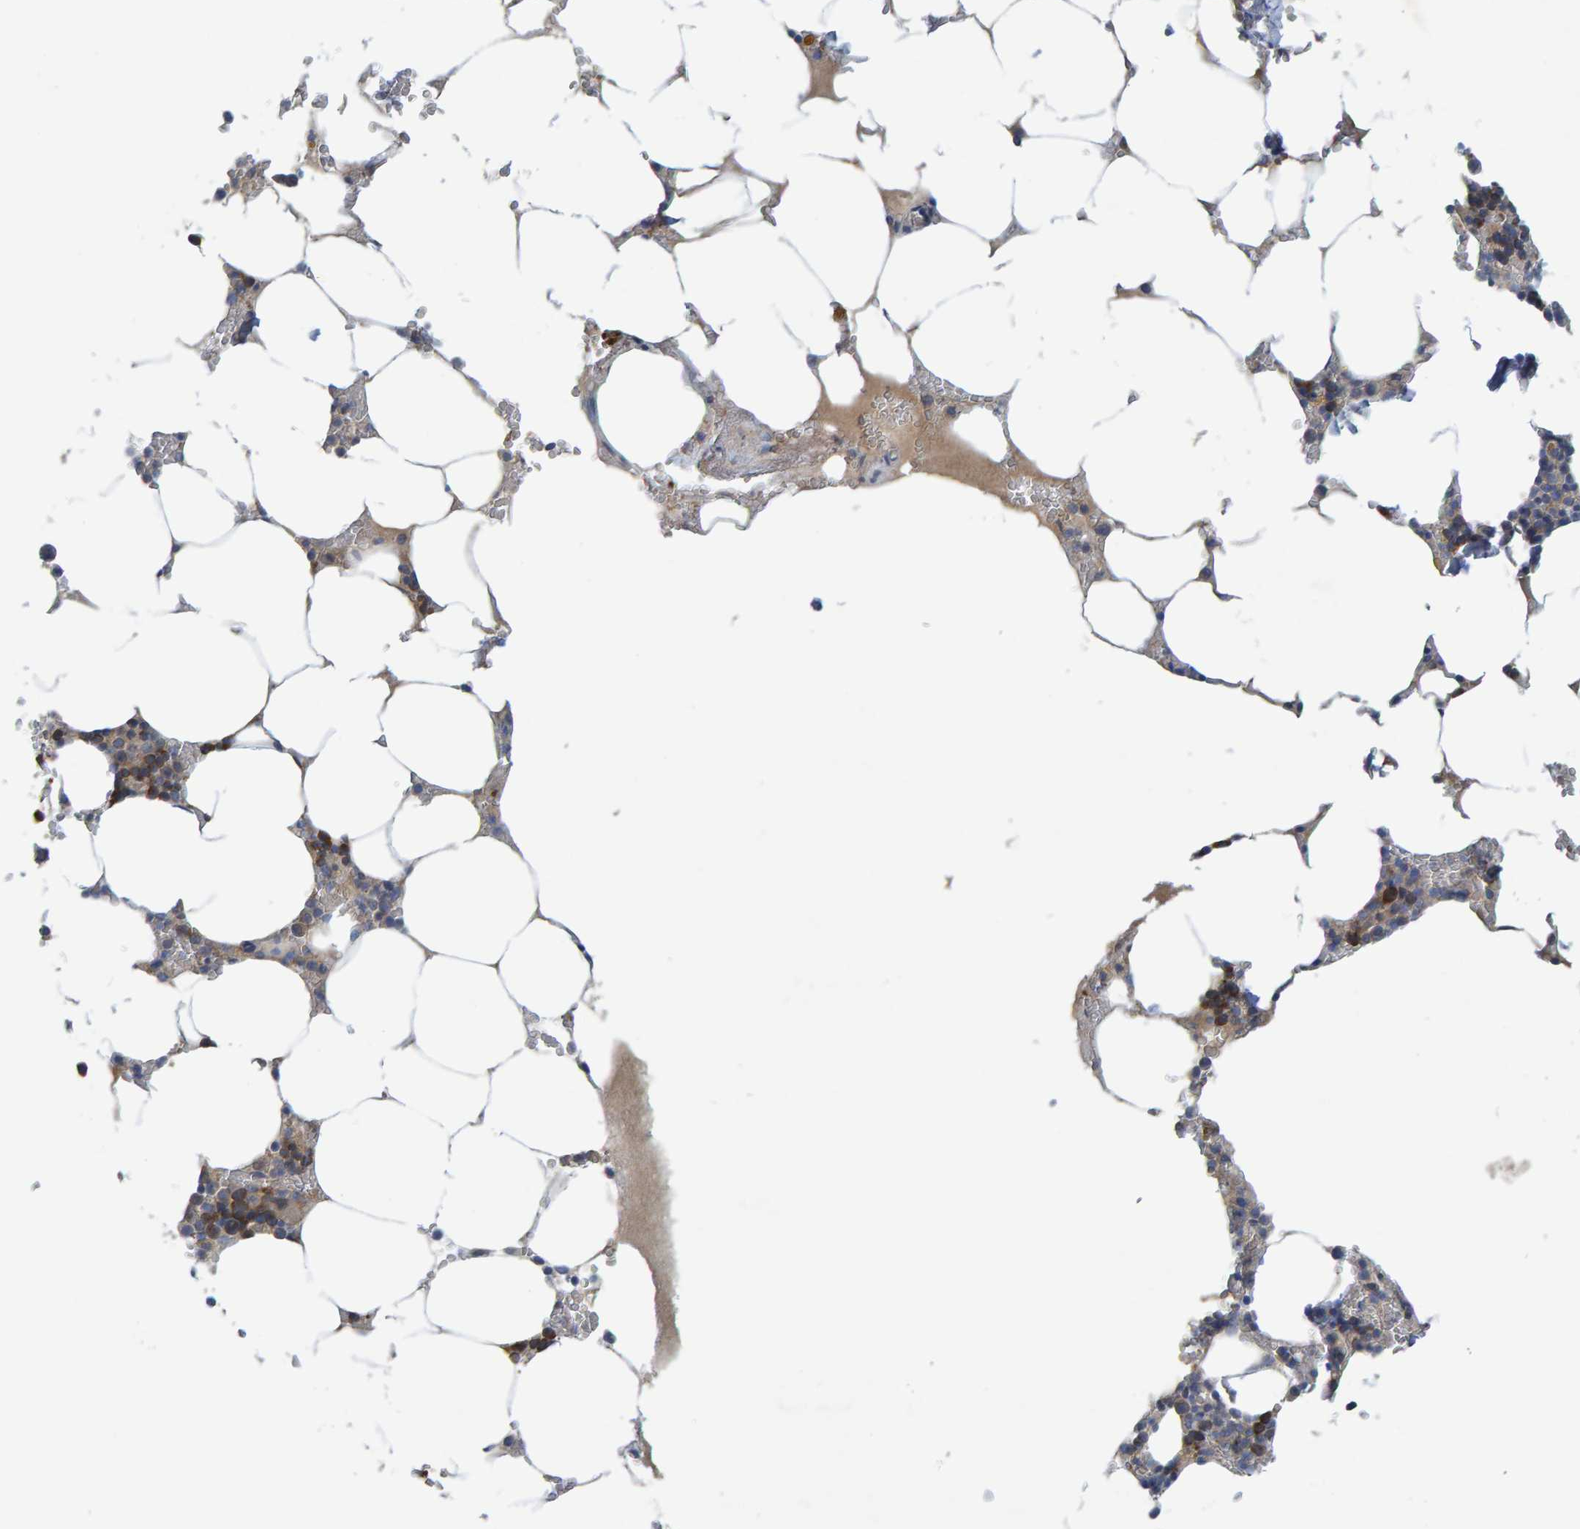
{"staining": {"intensity": "moderate", "quantity": "<25%", "location": "cytoplasmic/membranous"}, "tissue": "bone marrow", "cell_type": "Hematopoietic cells", "image_type": "normal", "snomed": [{"axis": "morphology", "description": "Normal tissue, NOS"}, {"axis": "topography", "description": "Bone marrow"}], "caption": "An image showing moderate cytoplasmic/membranous expression in approximately <25% of hematopoietic cells in benign bone marrow, as visualized by brown immunohistochemical staining.", "gene": "ALAD", "patient": {"sex": "male", "age": 70}}